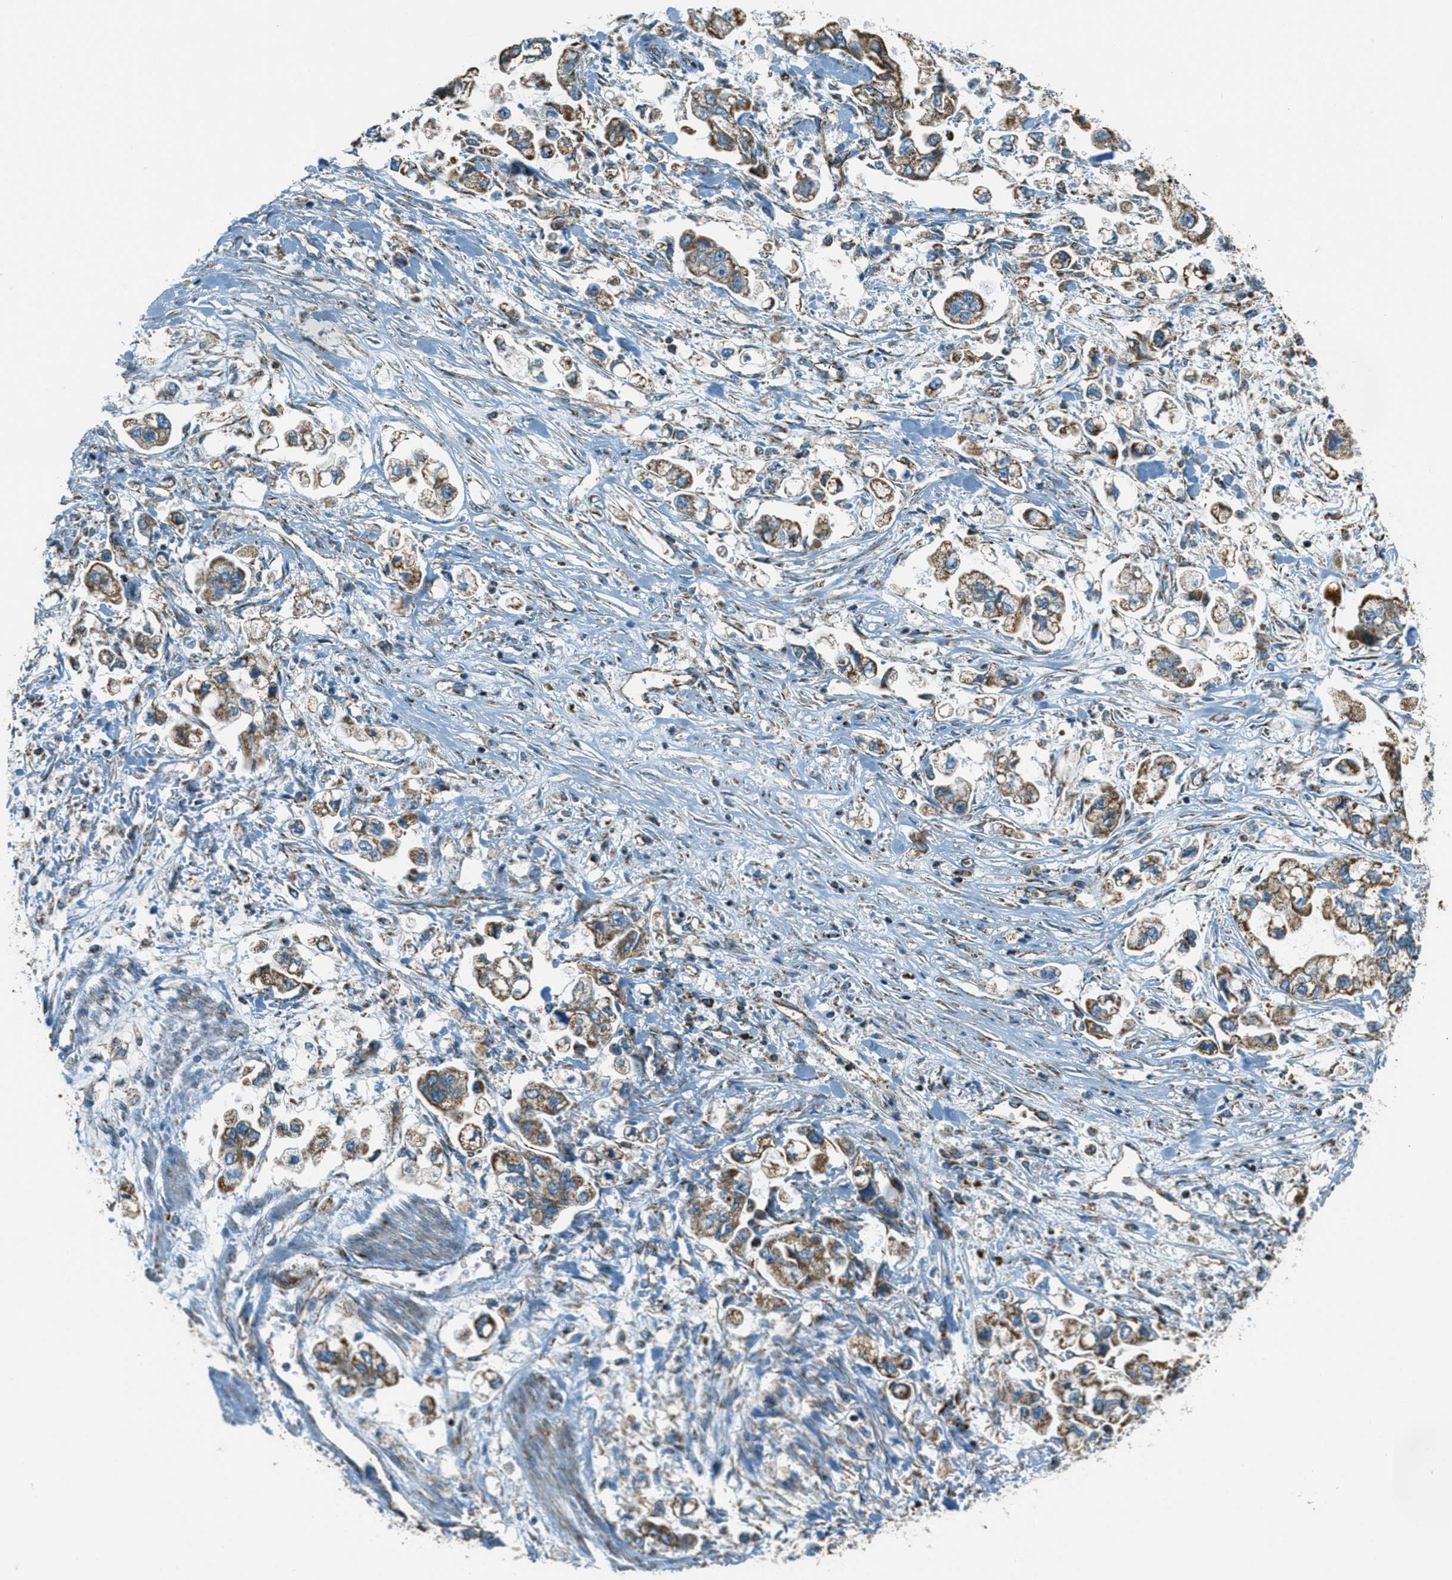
{"staining": {"intensity": "moderate", "quantity": ">75%", "location": "cytoplasmic/membranous"}, "tissue": "stomach cancer", "cell_type": "Tumor cells", "image_type": "cancer", "snomed": [{"axis": "morphology", "description": "Normal tissue, NOS"}, {"axis": "morphology", "description": "Adenocarcinoma, NOS"}, {"axis": "topography", "description": "Stomach"}], "caption": "Approximately >75% of tumor cells in human stomach cancer (adenocarcinoma) exhibit moderate cytoplasmic/membranous protein expression as visualized by brown immunohistochemical staining.", "gene": "CHST15", "patient": {"sex": "male", "age": 62}}